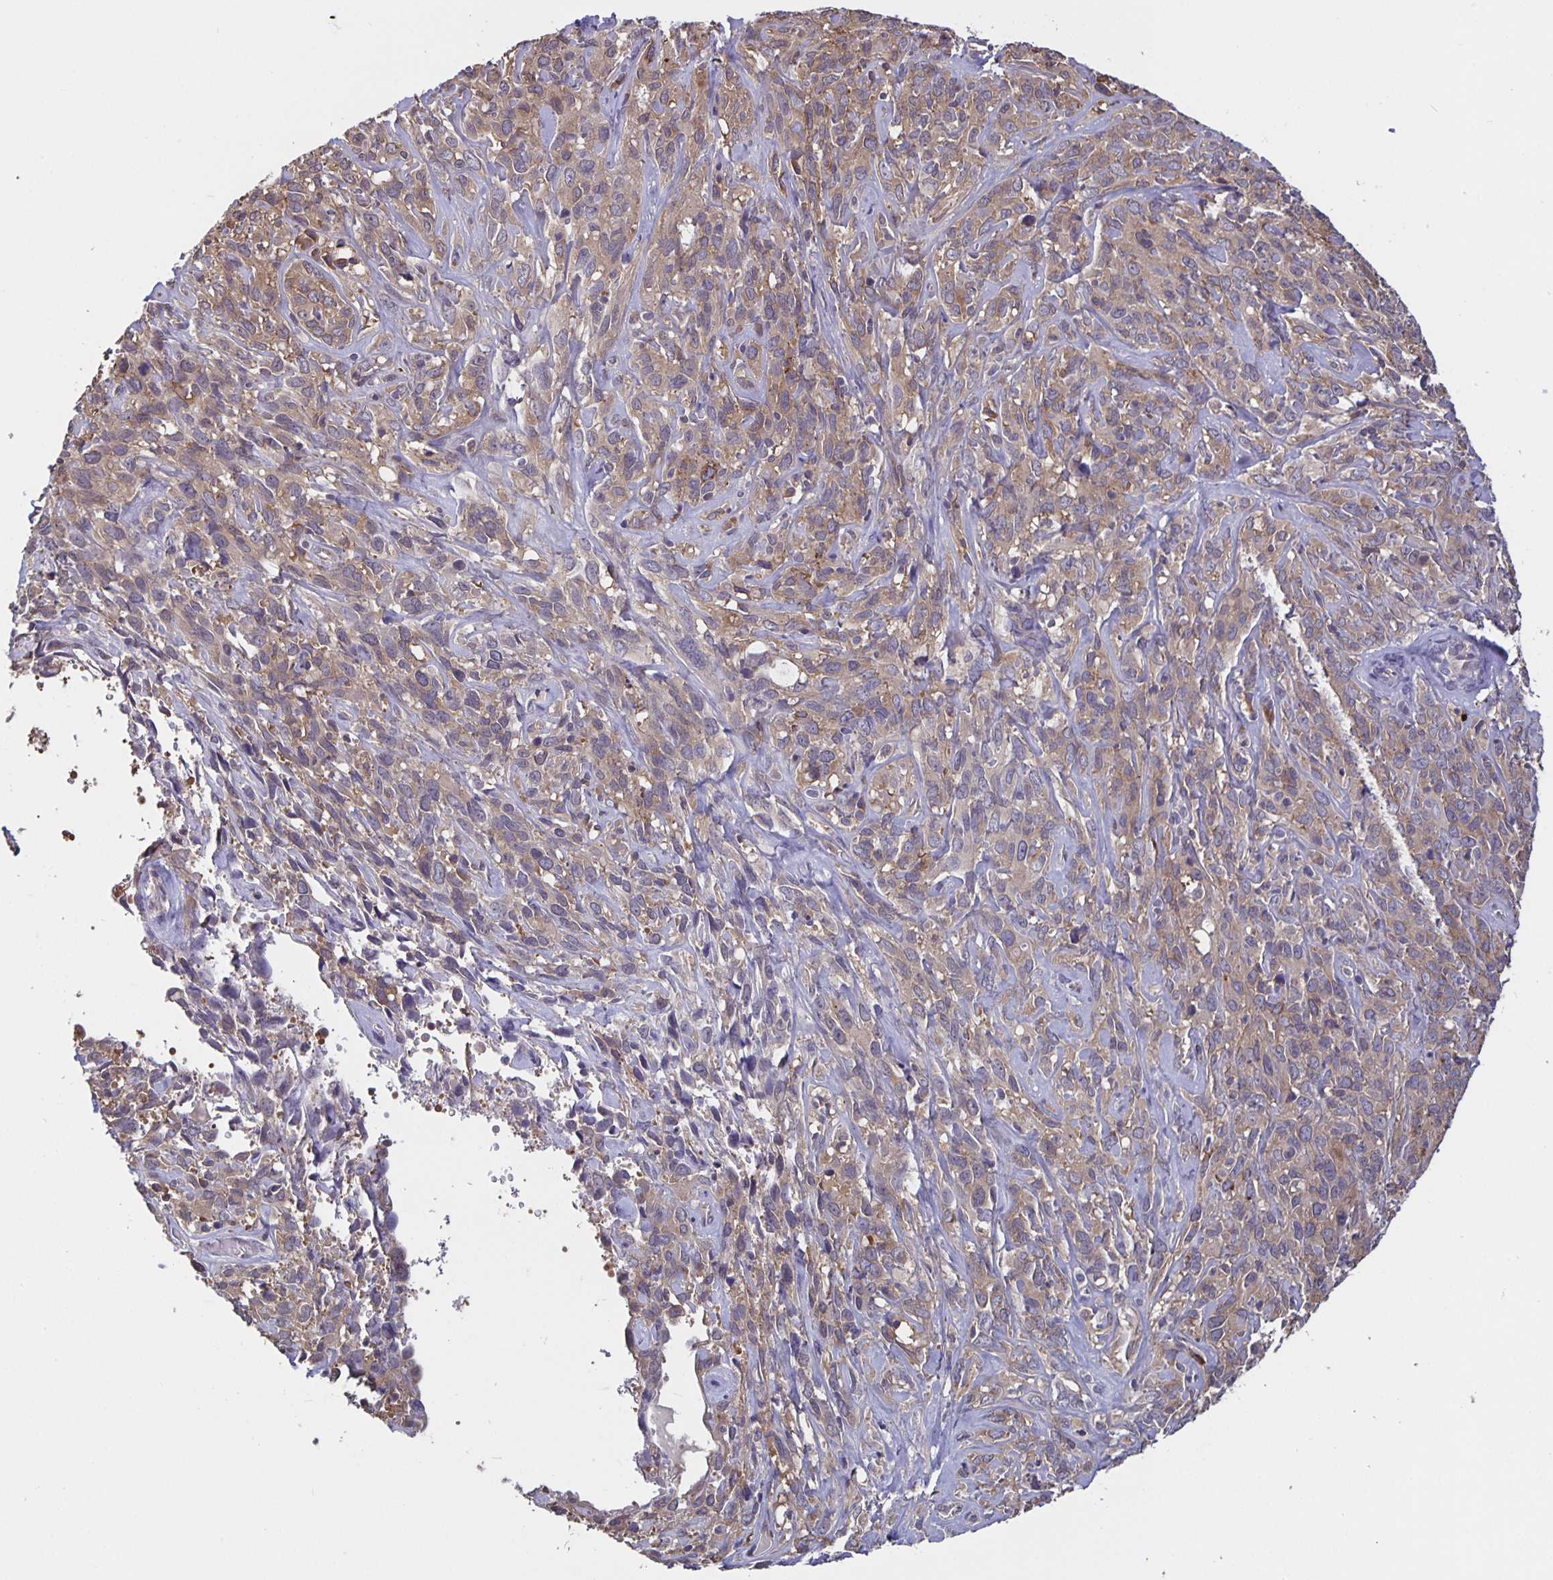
{"staining": {"intensity": "weak", "quantity": ">75%", "location": "cytoplasmic/membranous"}, "tissue": "cervical cancer", "cell_type": "Tumor cells", "image_type": "cancer", "snomed": [{"axis": "morphology", "description": "Normal tissue, NOS"}, {"axis": "morphology", "description": "Squamous cell carcinoma, NOS"}, {"axis": "topography", "description": "Cervix"}], "caption": "Squamous cell carcinoma (cervical) tissue reveals weak cytoplasmic/membranous positivity in approximately >75% of tumor cells, visualized by immunohistochemistry.", "gene": "FEM1C", "patient": {"sex": "female", "age": 51}}